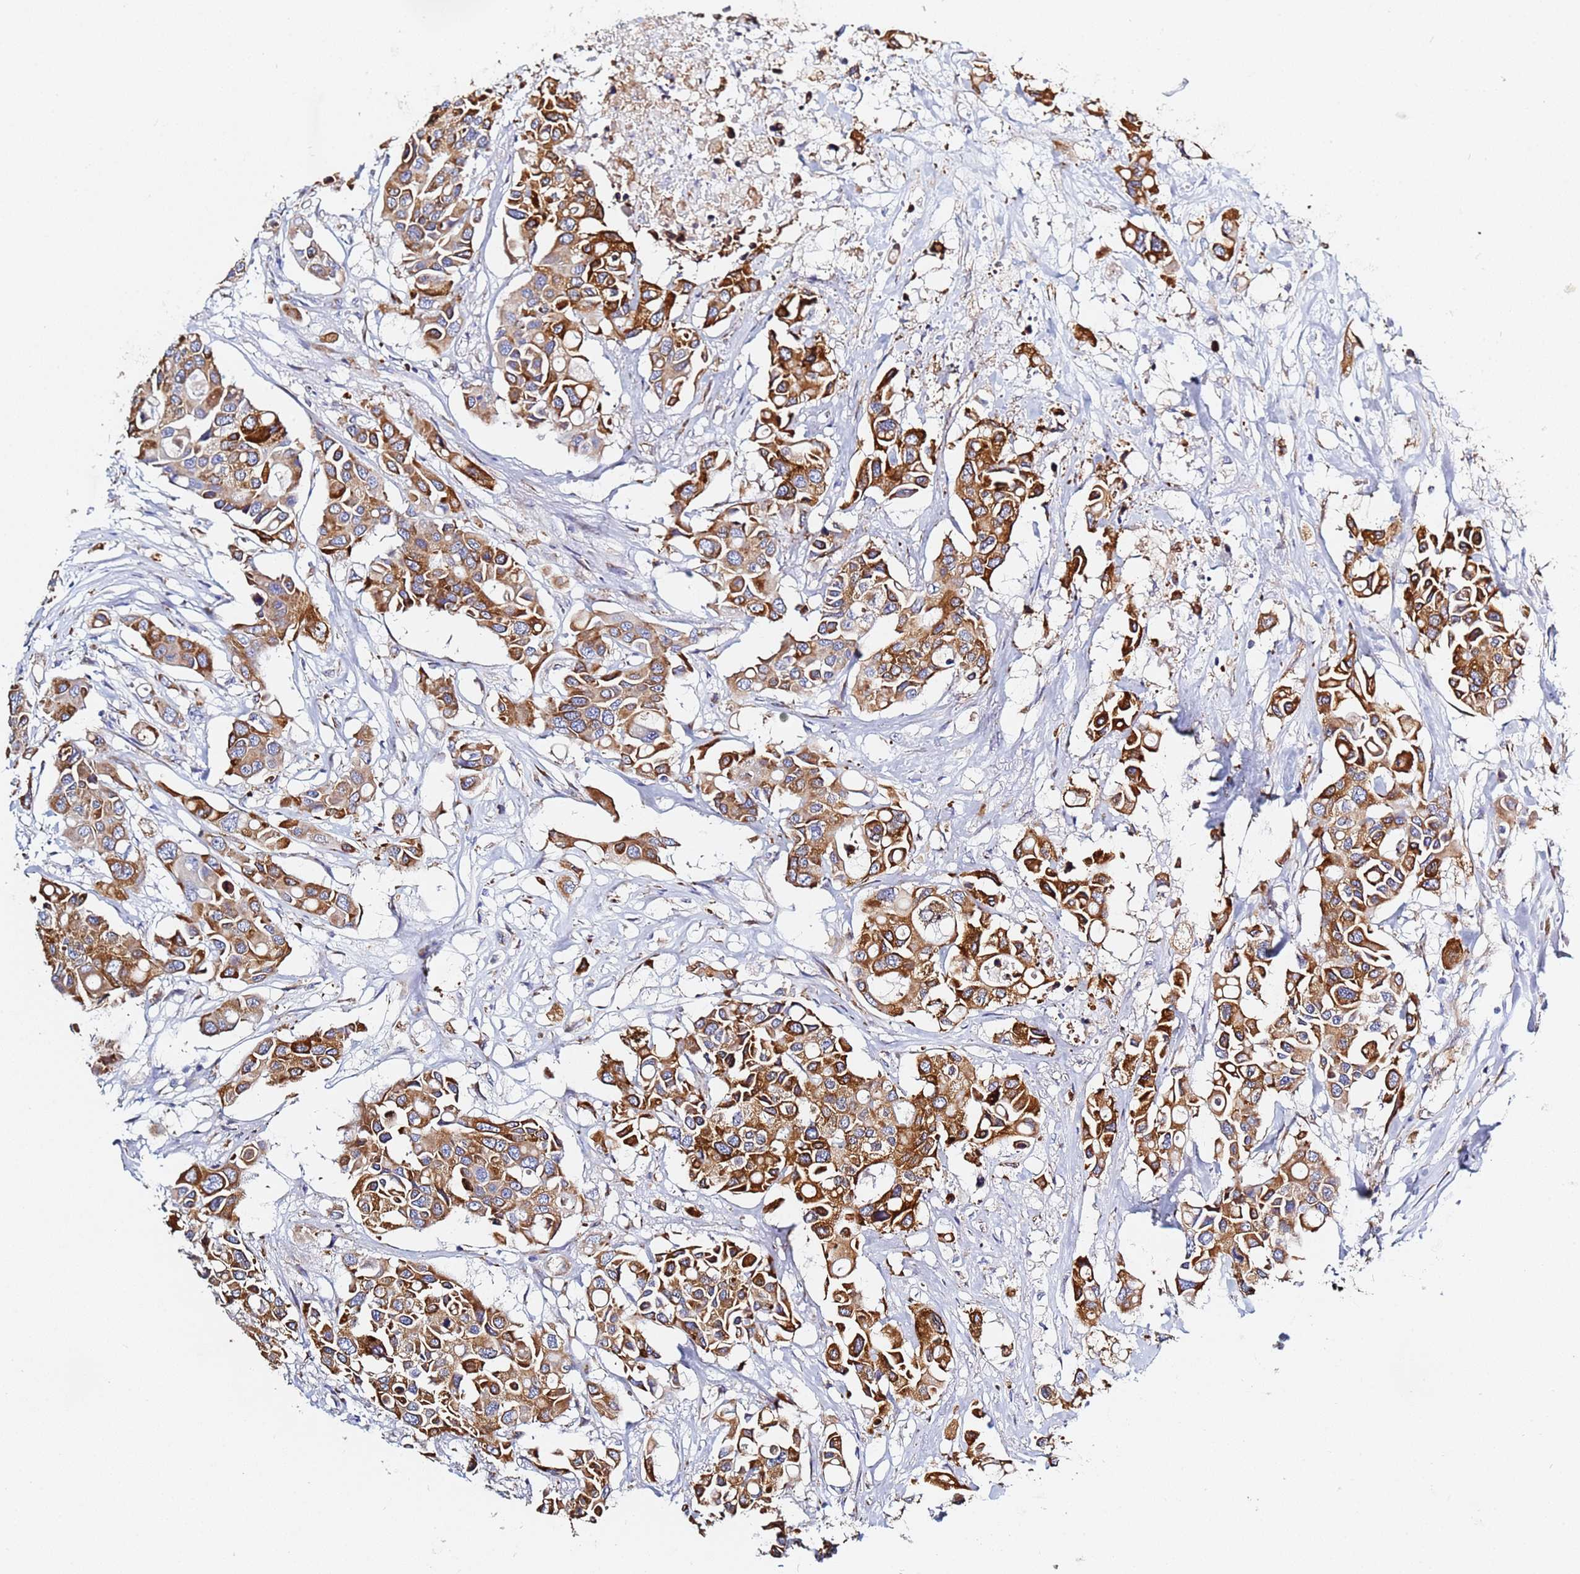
{"staining": {"intensity": "strong", "quantity": ">75%", "location": "cytoplasmic/membranous"}, "tissue": "colorectal cancer", "cell_type": "Tumor cells", "image_type": "cancer", "snomed": [{"axis": "morphology", "description": "Adenocarcinoma, NOS"}, {"axis": "topography", "description": "Colon"}], "caption": "Strong cytoplasmic/membranous protein positivity is identified in approximately >75% of tumor cells in colorectal cancer (adenocarcinoma). The protein is stained brown, and the nuclei are stained in blue (DAB (3,3'-diaminobenzidine) IHC with brightfield microscopy, high magnification).", "gene": "GDAP2", "patient": {"sex": "male", "age": 77}}